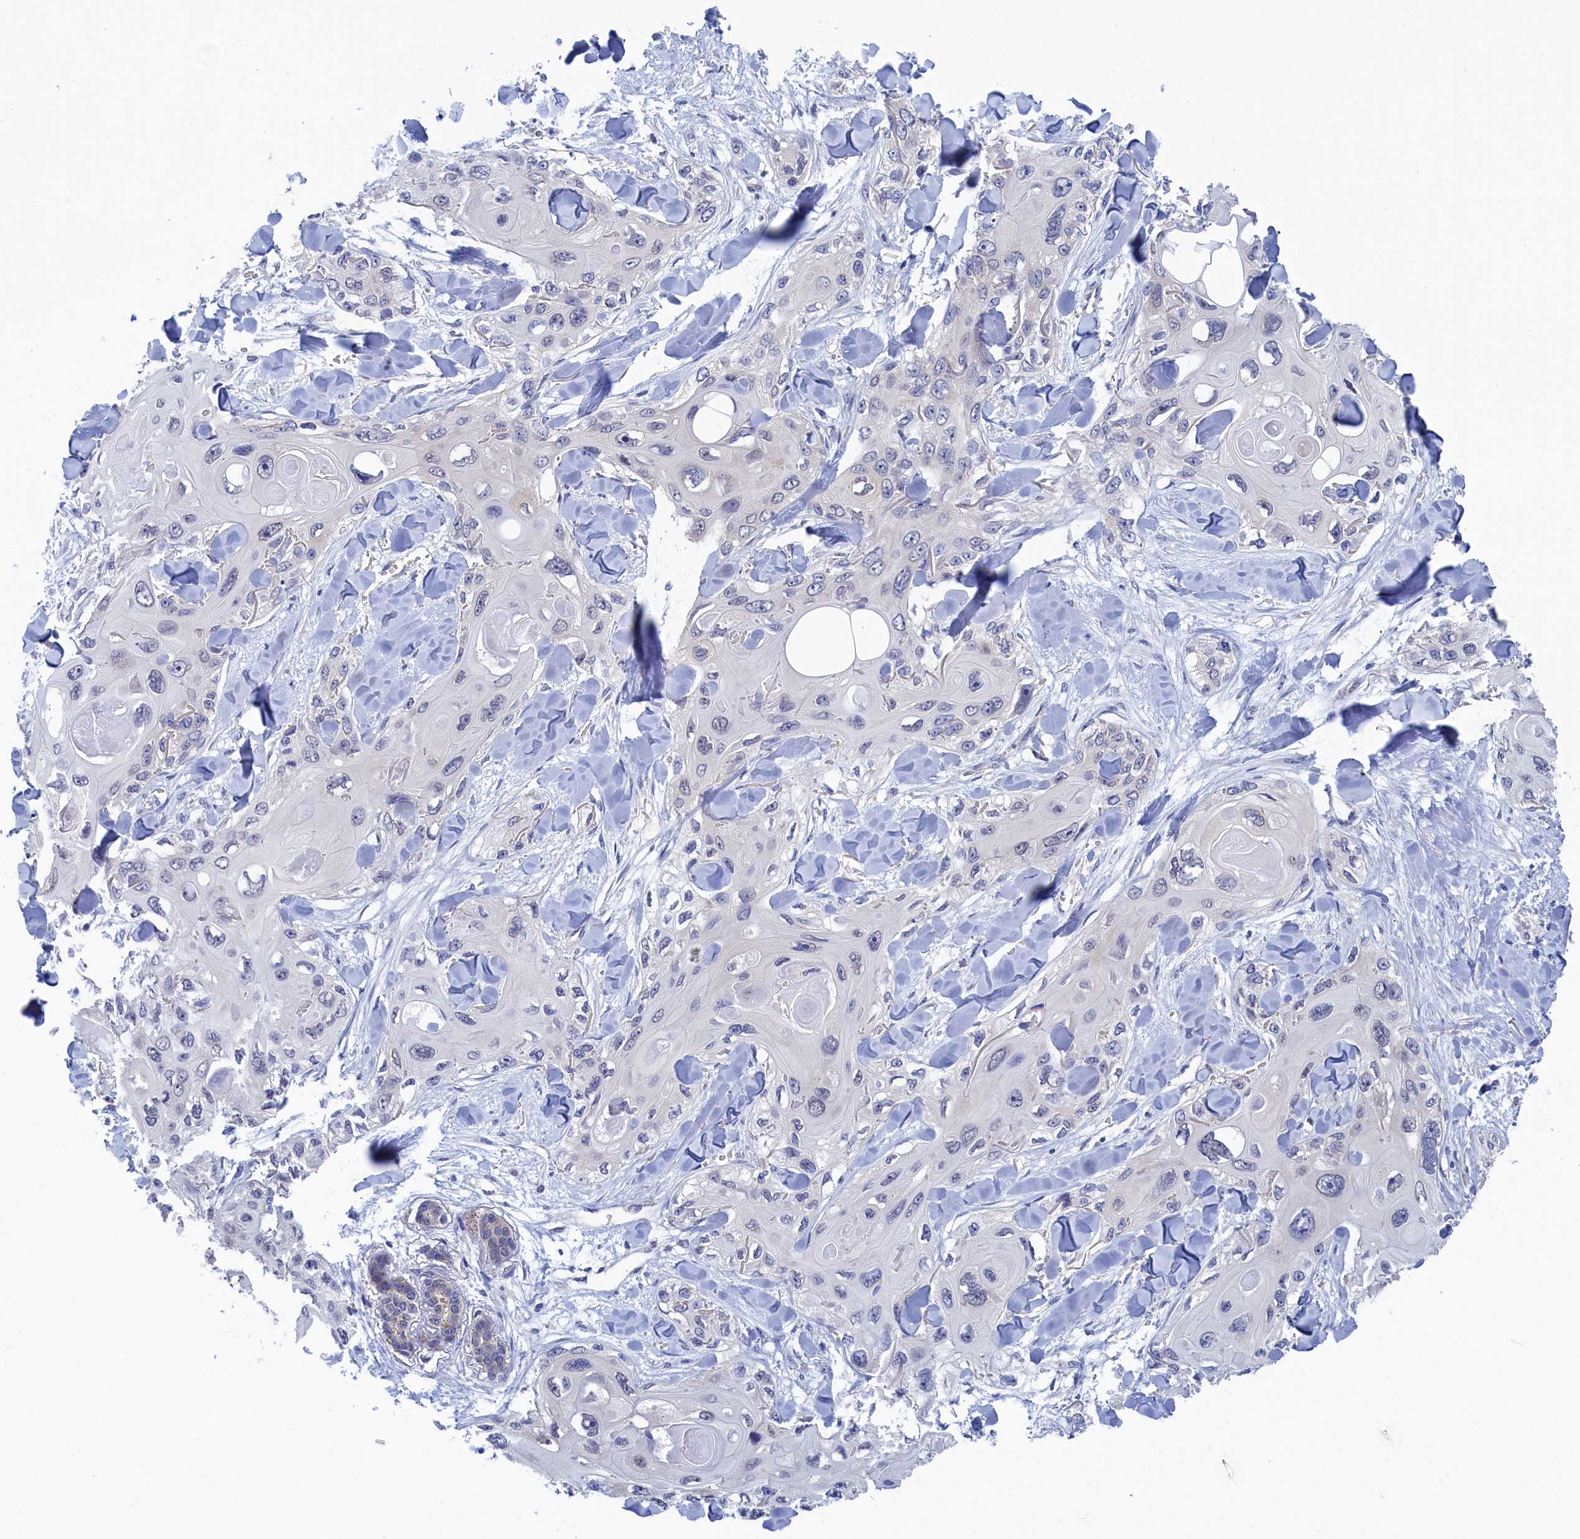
{"staining": {"intensity": "negative", "quantity": "none", "location": "none"}, "tissue": "skin cancer", "cell_type": "Tumor cells", "image_type": "cancer", "snomed": [{"axis": "morphology", "description": "Normal tissue, NOS"}, {"axis": "morphology", "description": "Squamous cell carcinoma, NOS"}, {"axis": "topography", "description": "Skin"}], "caption": "The micrograph demonstrates no staining of tumor cells in skin squamous cell carcinoma.", "gene": "PGP", "patient": {"sex": "male", "age": 72}}